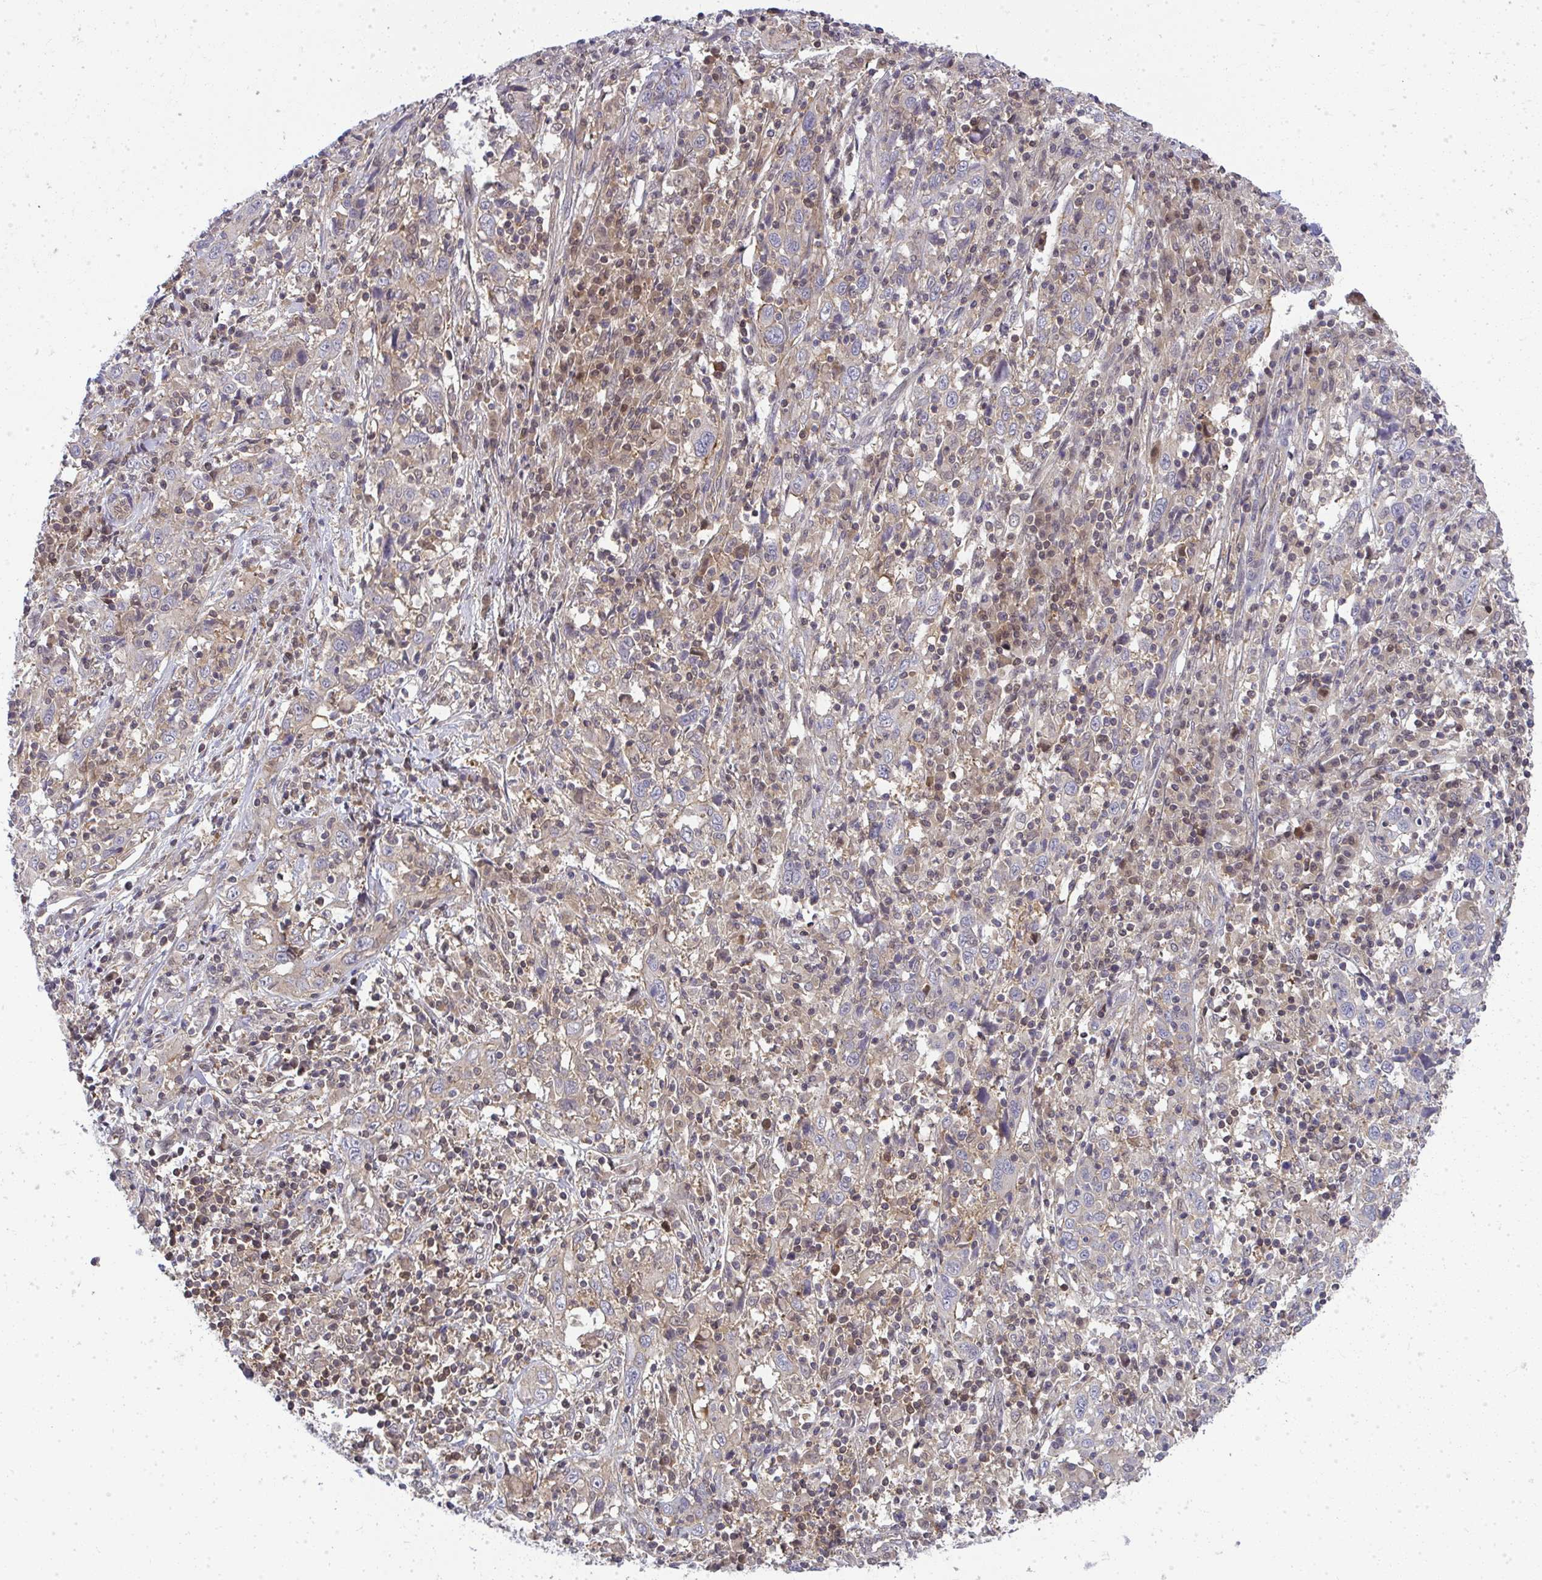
{"staining": {"intensity": "weak", "quantity": "<25%", "location": "cytoplasmic/membranous"}, "tissue": "cervical cancer", "cell_type": "Tumor cells", "image_type": "cancer", "snomed": [{"axis": "morphology", "description": "Squamous cell carcinoma, NOS"}, {"axis": "topography", "description": "Cervix"}], "caption": "Immunohistochemical staining of human cervical cancer exhibits no significant positivity in tumor cells.", "gene": "HDHD2", "patient": {"sex": "female", "age": 46}}